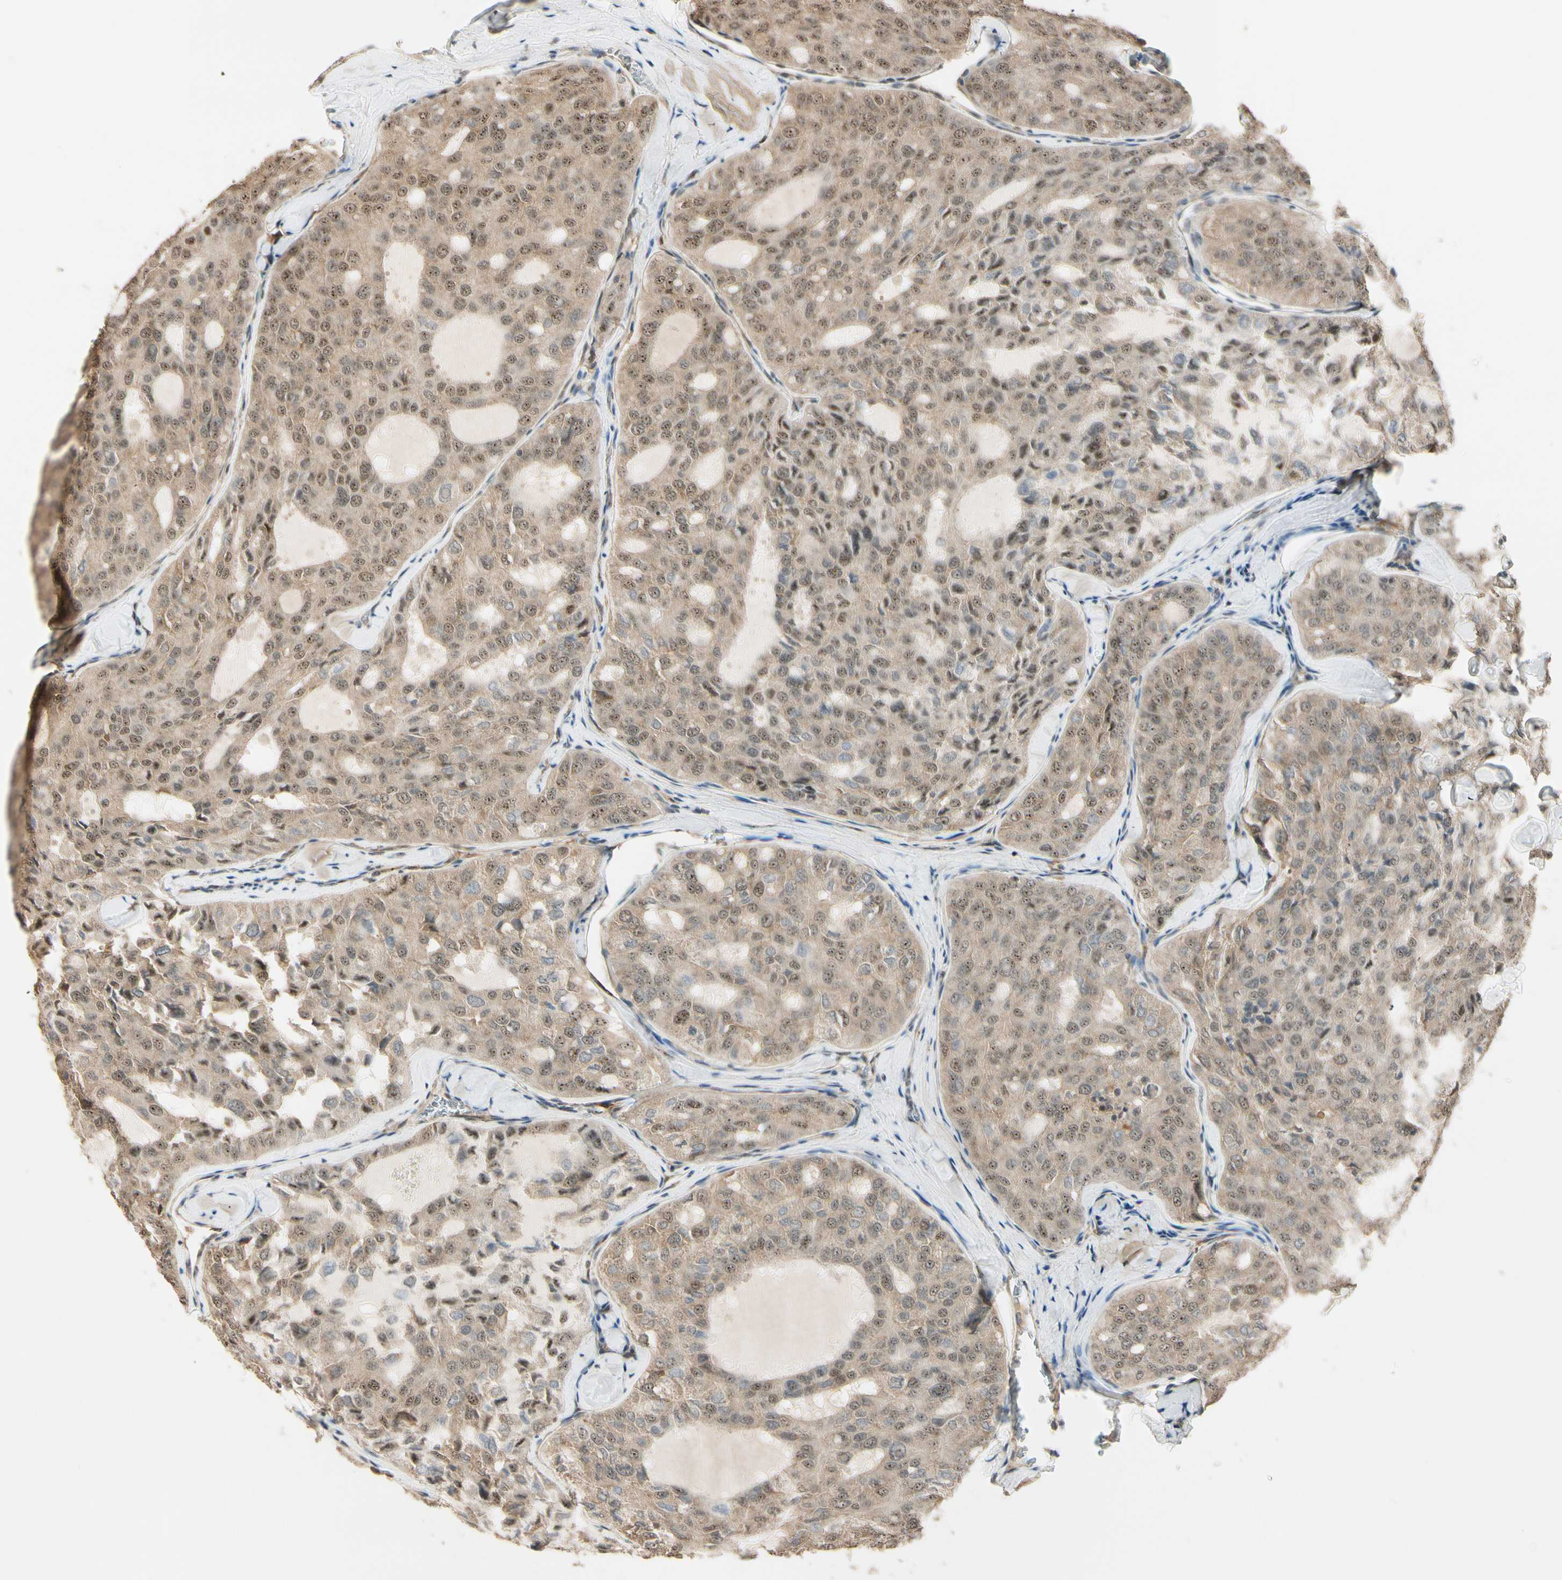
{"staining": {"intensity": "moderate", "quantity": ">75%", "location": "cytoplasmic/membranous,nuclear"}, "tissue": "thyroid cancer", "cell_type": "Tumor cells", "image_type": "cancer", "snomed": [{"axis": "morphology", "description": "Follicular adenoma carcinoma, NOS"}, {"axis": "topography", "description": "Thyroid gland"}], "caption": "DAB immunohistochemical staining of human thyroid cancer exhibits moderate cytoplasmic/membranous and nuclear protein positivity in approximately >75% of tumor cells. (DAB (3,3'-diaminobenzidine) IHC with brightfield microscopy, high magnification).", "gene": "MCPH1", "patient": {"sex": "male", "age": 75}}